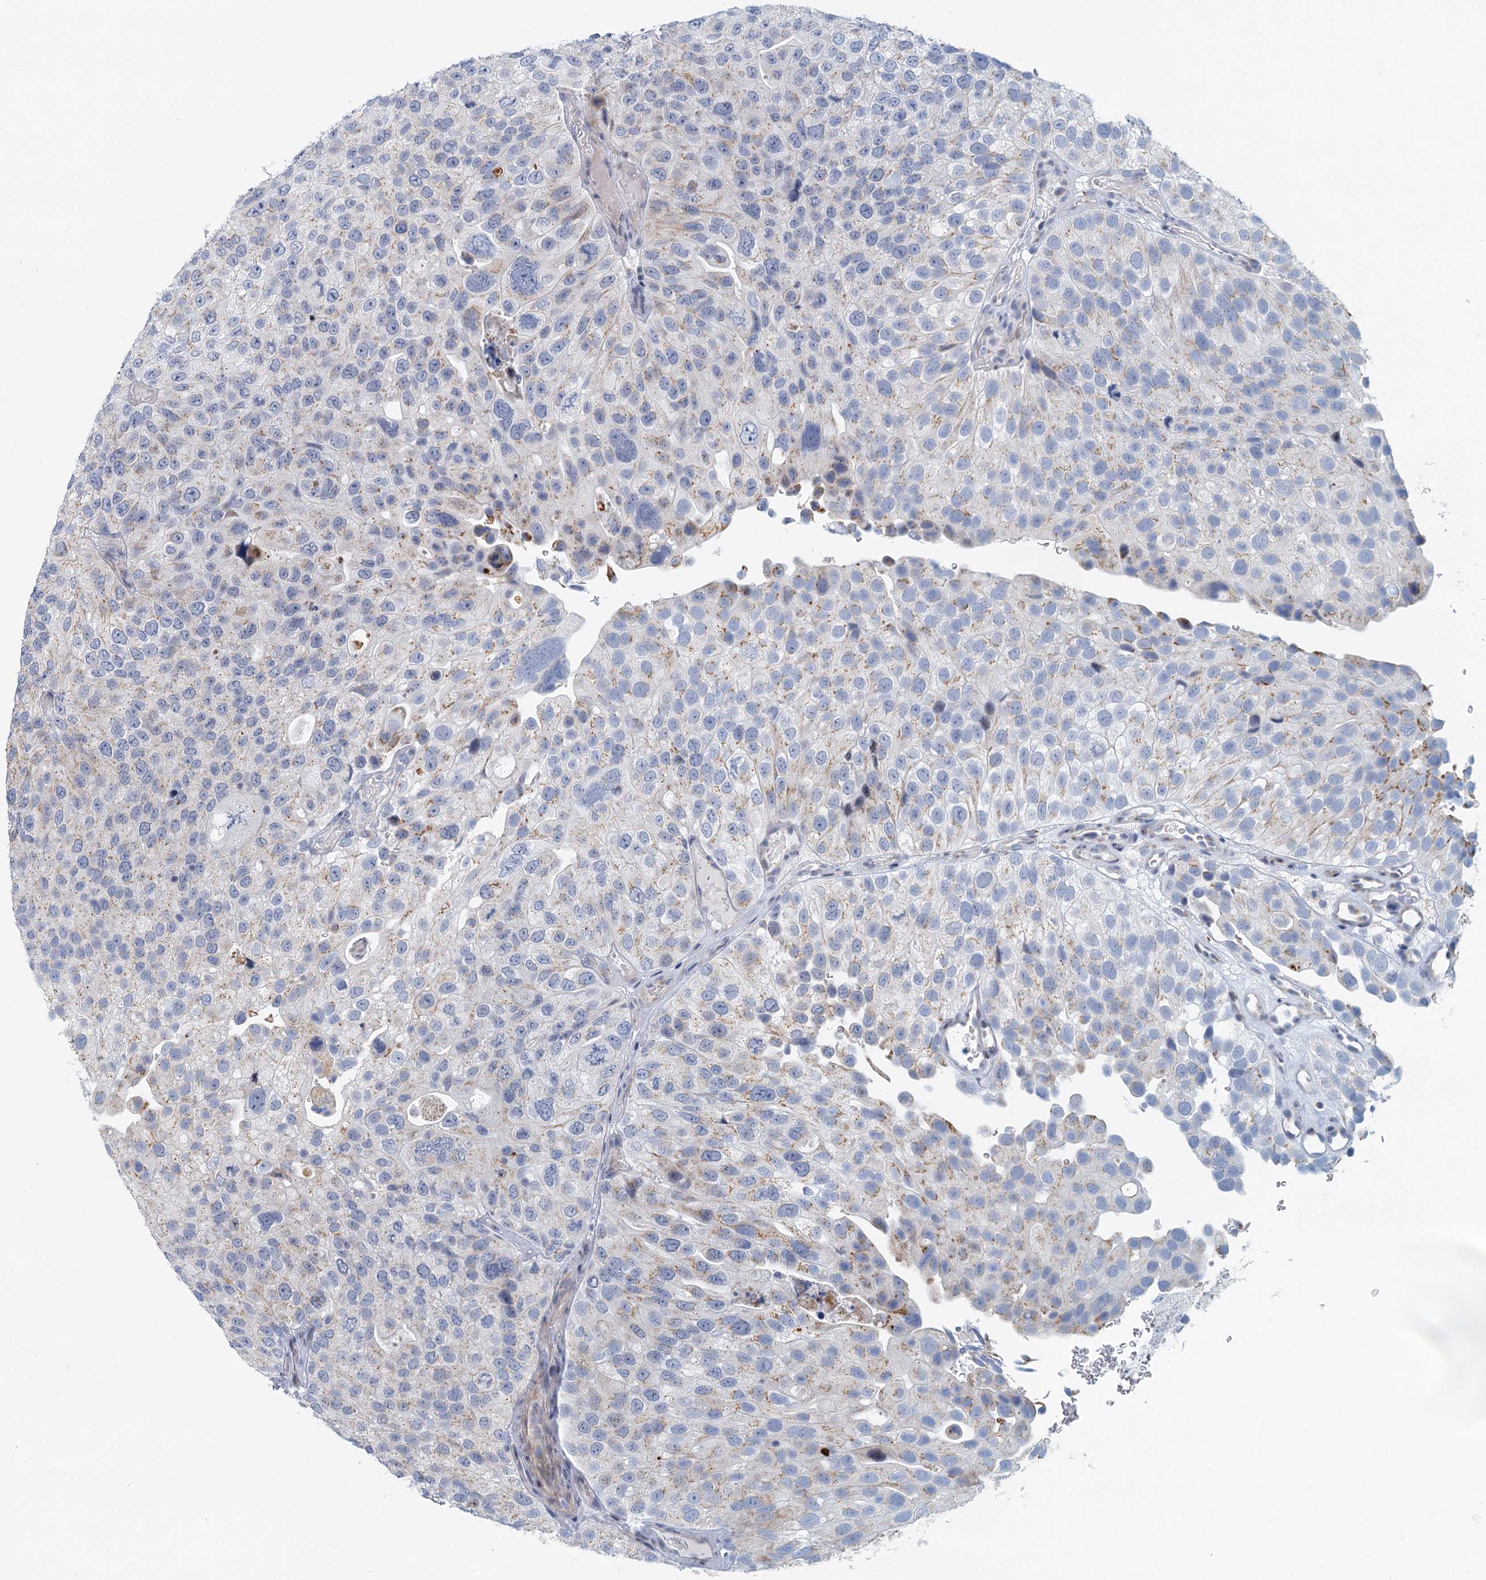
{"staining": {"intensity": "weak", "quantity": "25%-75%", "location": "cytoplasmic/membranous"}, "tissue": "urothelial cancer", "cell_type": "Tumor cells", "image_type": "cancer", "snomed": [{"axis": "morphology", "description": "Urothelial carcinoma, Low grade"}, {"axis": "topography", "description": "Urinary bladder"}], "caption": "Protein expression analysis of human low-grade urothelial carcinoma reveals weak cytoplasmic/membranous expression in about 25%-75% of tumor cells.", "gene": "ZNF527", "patient": {"sex": "male", "age": 78}}